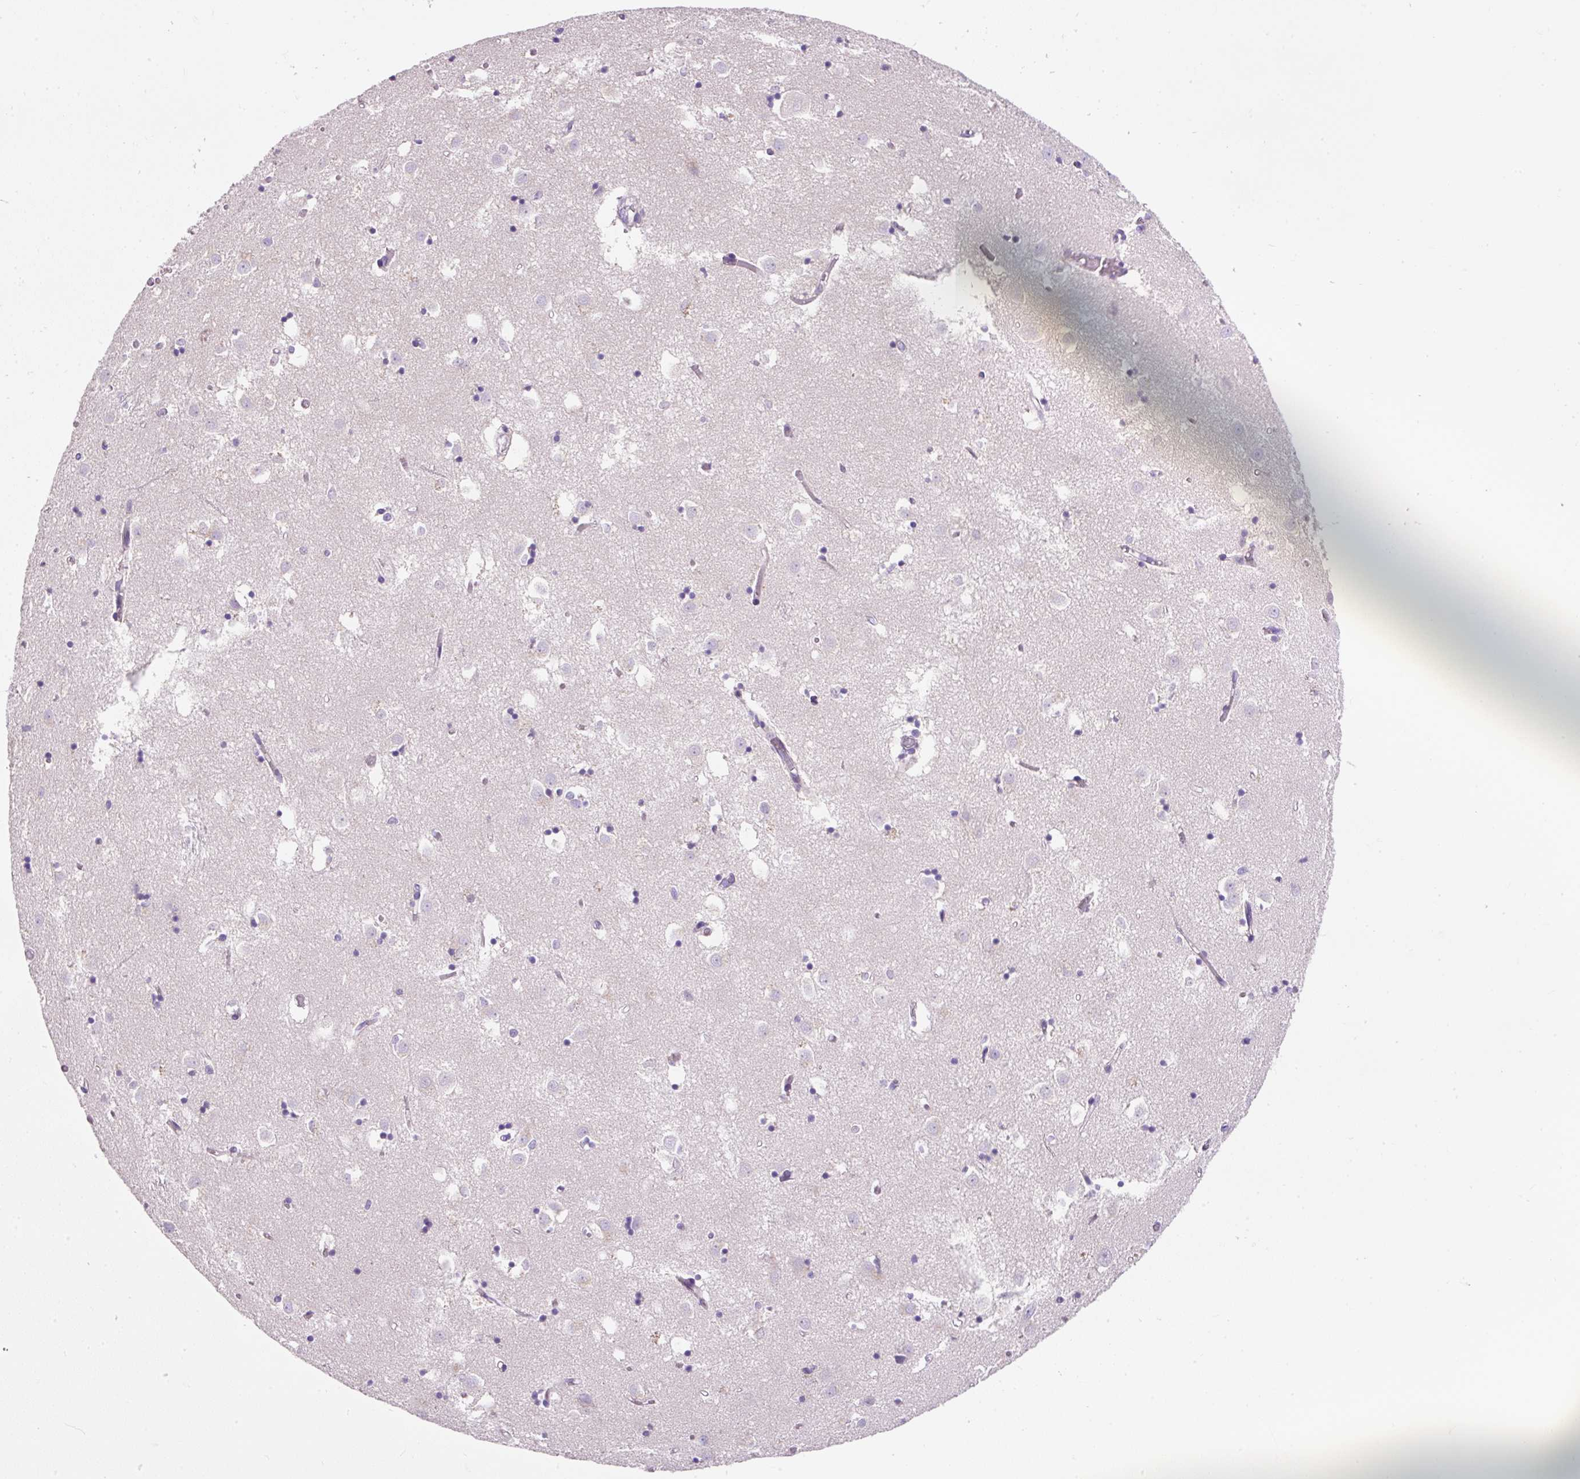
{"staining": {"intensity": "moderate", "quantity": "<25%", "location": "cytoplasmic/membranous"}, "tissue": "caudate", "cell_type": "Glial cells", "image_type": "normal", "snomed": [{"axis": "morphology", "description": "Normal tissue, NOS"}, {"axis": "topography", "description": "Lateral ventricle wall"}], "caption": "IHC of unremarkable caudate exhibits low levels of moderate cytoplasmic/membranous staining in approximately <25% of glial cells.", "gene": "SUSD5", "patient": {"sex": "male", "age": 70}}